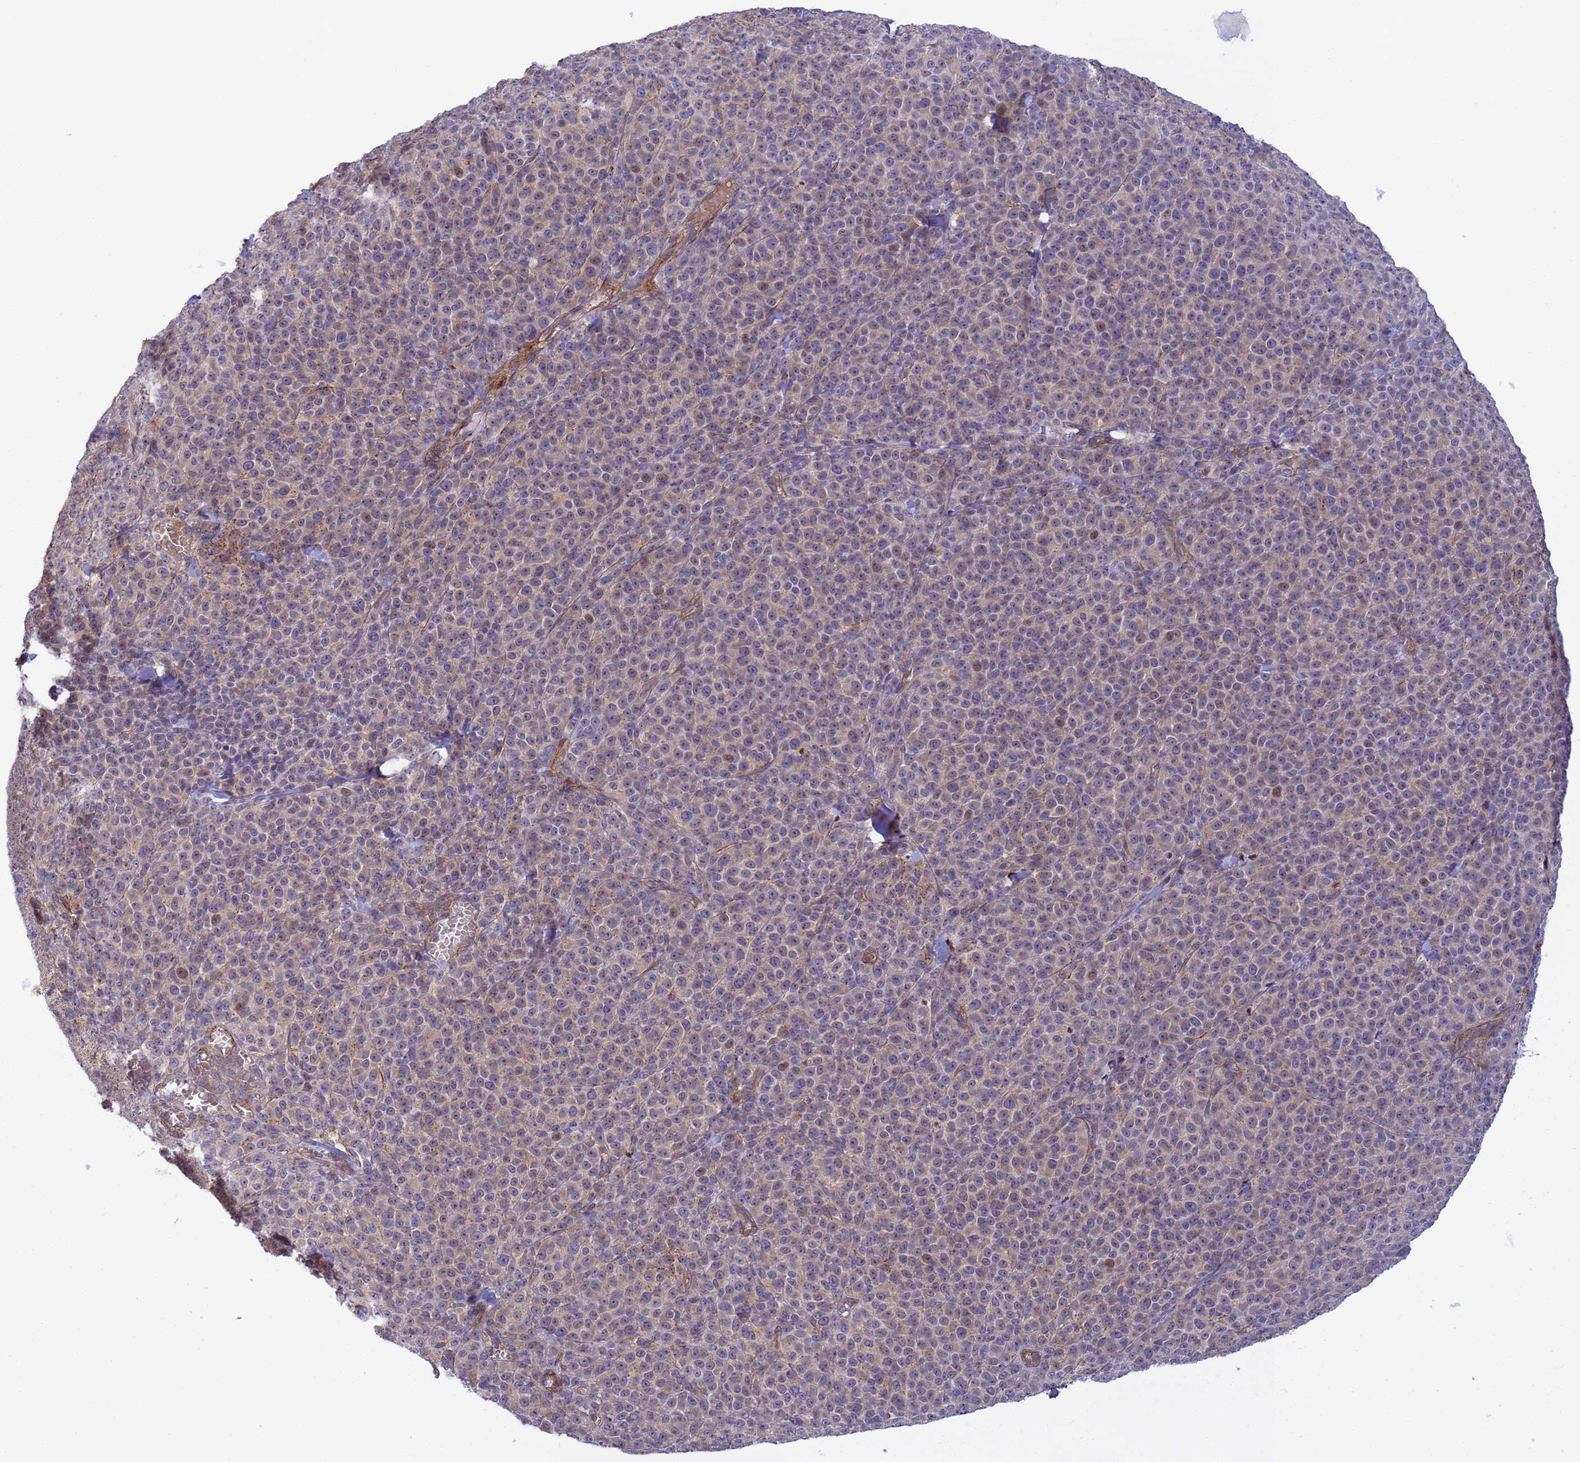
{"staining": {"intensity": "moderate", "quantity": "<25%", "location": "cytoplasmic/membranous"}, "tissue": "melanoma", "cell_type": "Tumor cells", "image_type": "cancer", "snomed": [{"axis": "morphology", "description": "Normal tissue, NOS"}, {"axis": "morphology", "description": "Malignant melanoma, NOS"}, {"axis": "topography", "description": "Skin"}], "caption": "DAB immunohistochemical staining of human malignant melanoma displays moderate cytoplasmic/membranous protein expression in about <25% of tumor cells.", "gene": "RALGAPA2", "patient": {"sex": "female", "age": 34}}